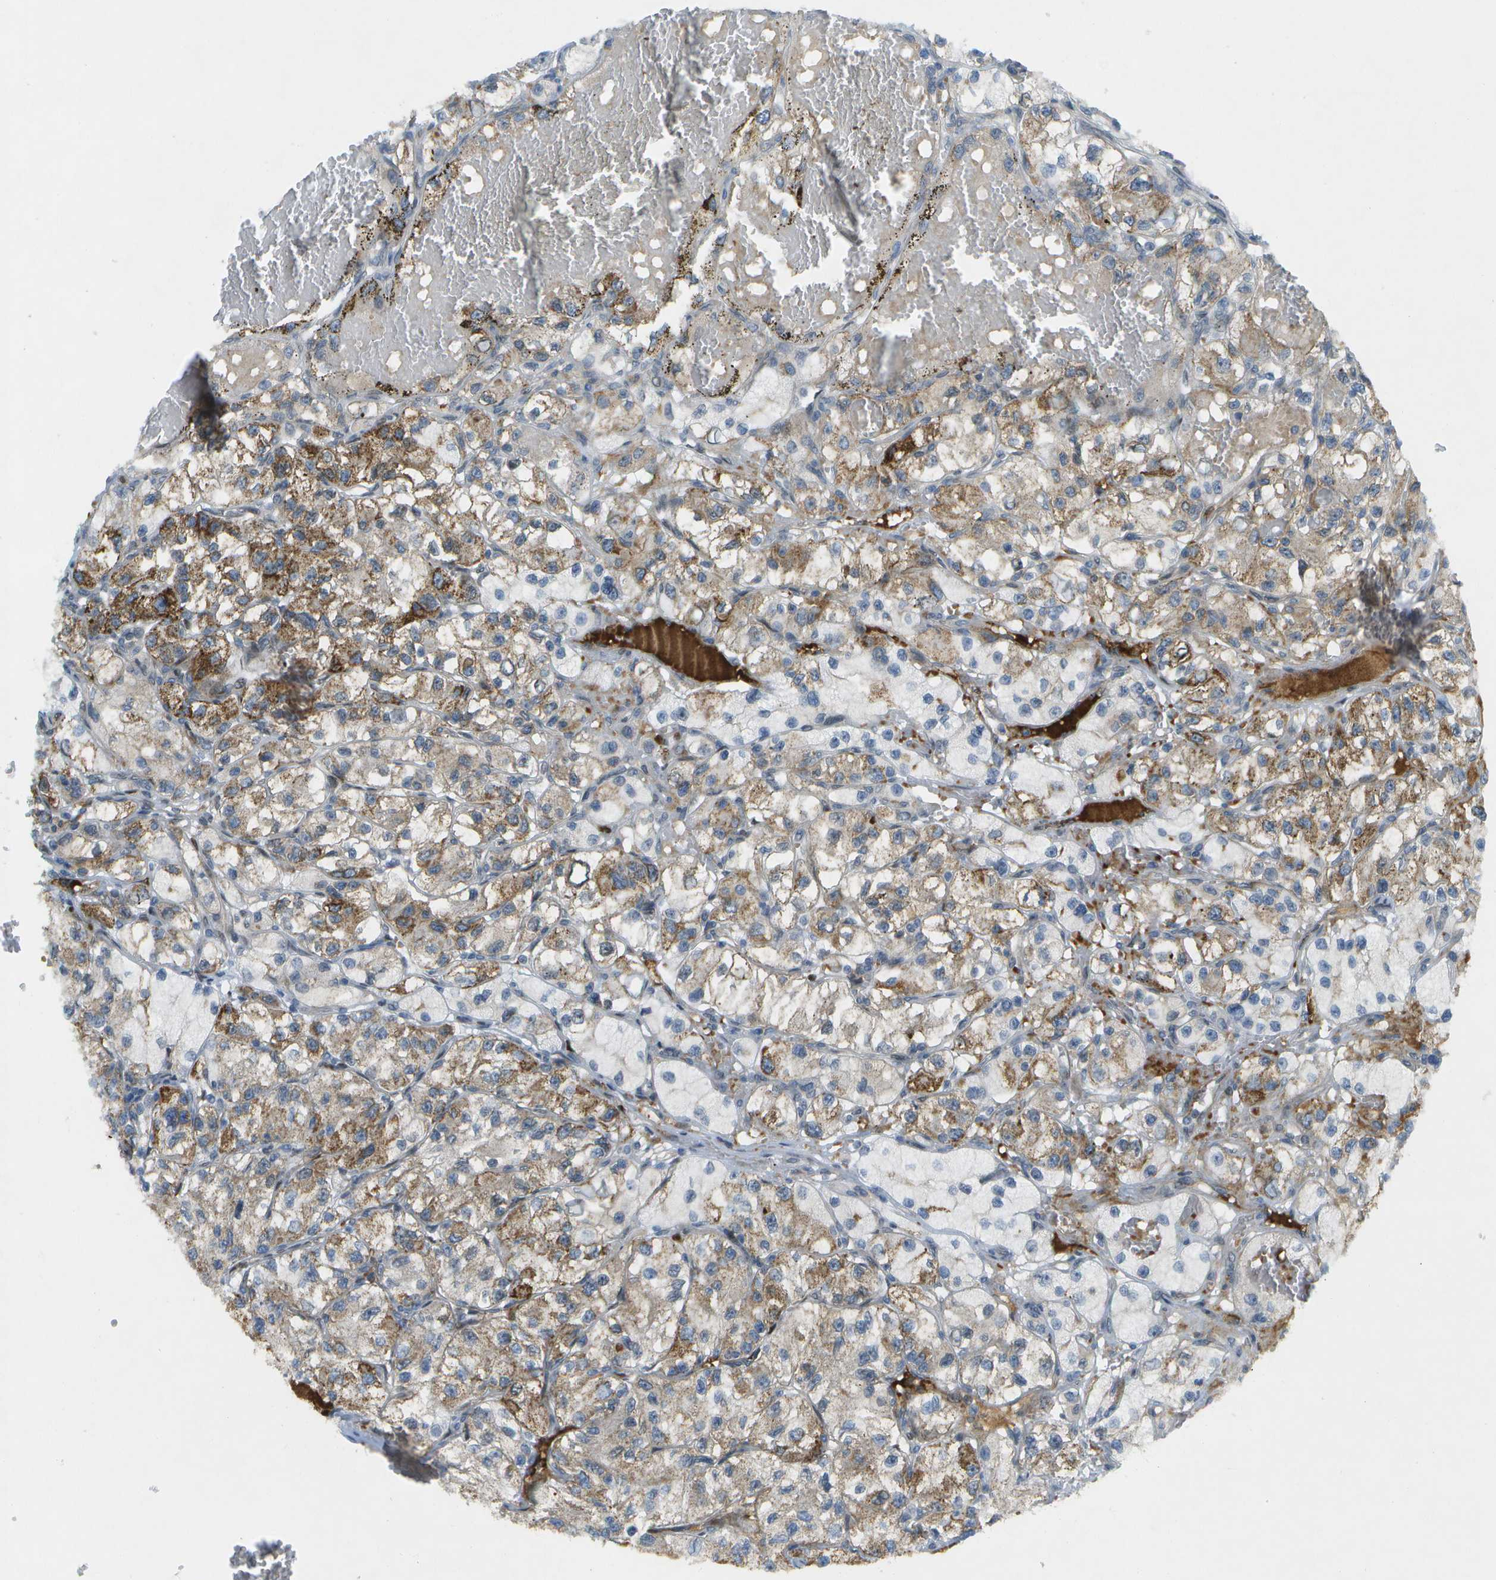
{"staining": {"intensity": "moderate", "quantity": "25%-75%", "location": "cytoplasmic/membranous"}, "tissue": "renal cancer", "cell_type": "Tumor cells", "image_type": "cancer", "snomed": [{"axis": "morphology", "description": "Adenocarcinoma, NOS"}, {"axis": "topography", "description": "Kidney"}], "caption": "Immunohistochemistry histopathology image of neoplastic tissue: human renal adenocarcinoma stained using immunohistochemistry reveals medium levels of moderate protein expression localized specifically in the cytoplasmic/membranous of tumor cells, appearing as a cytoplasmic/membranous brown color.", "gene": "CACNB4", "patient": {"sex": "female", "age": 57}}